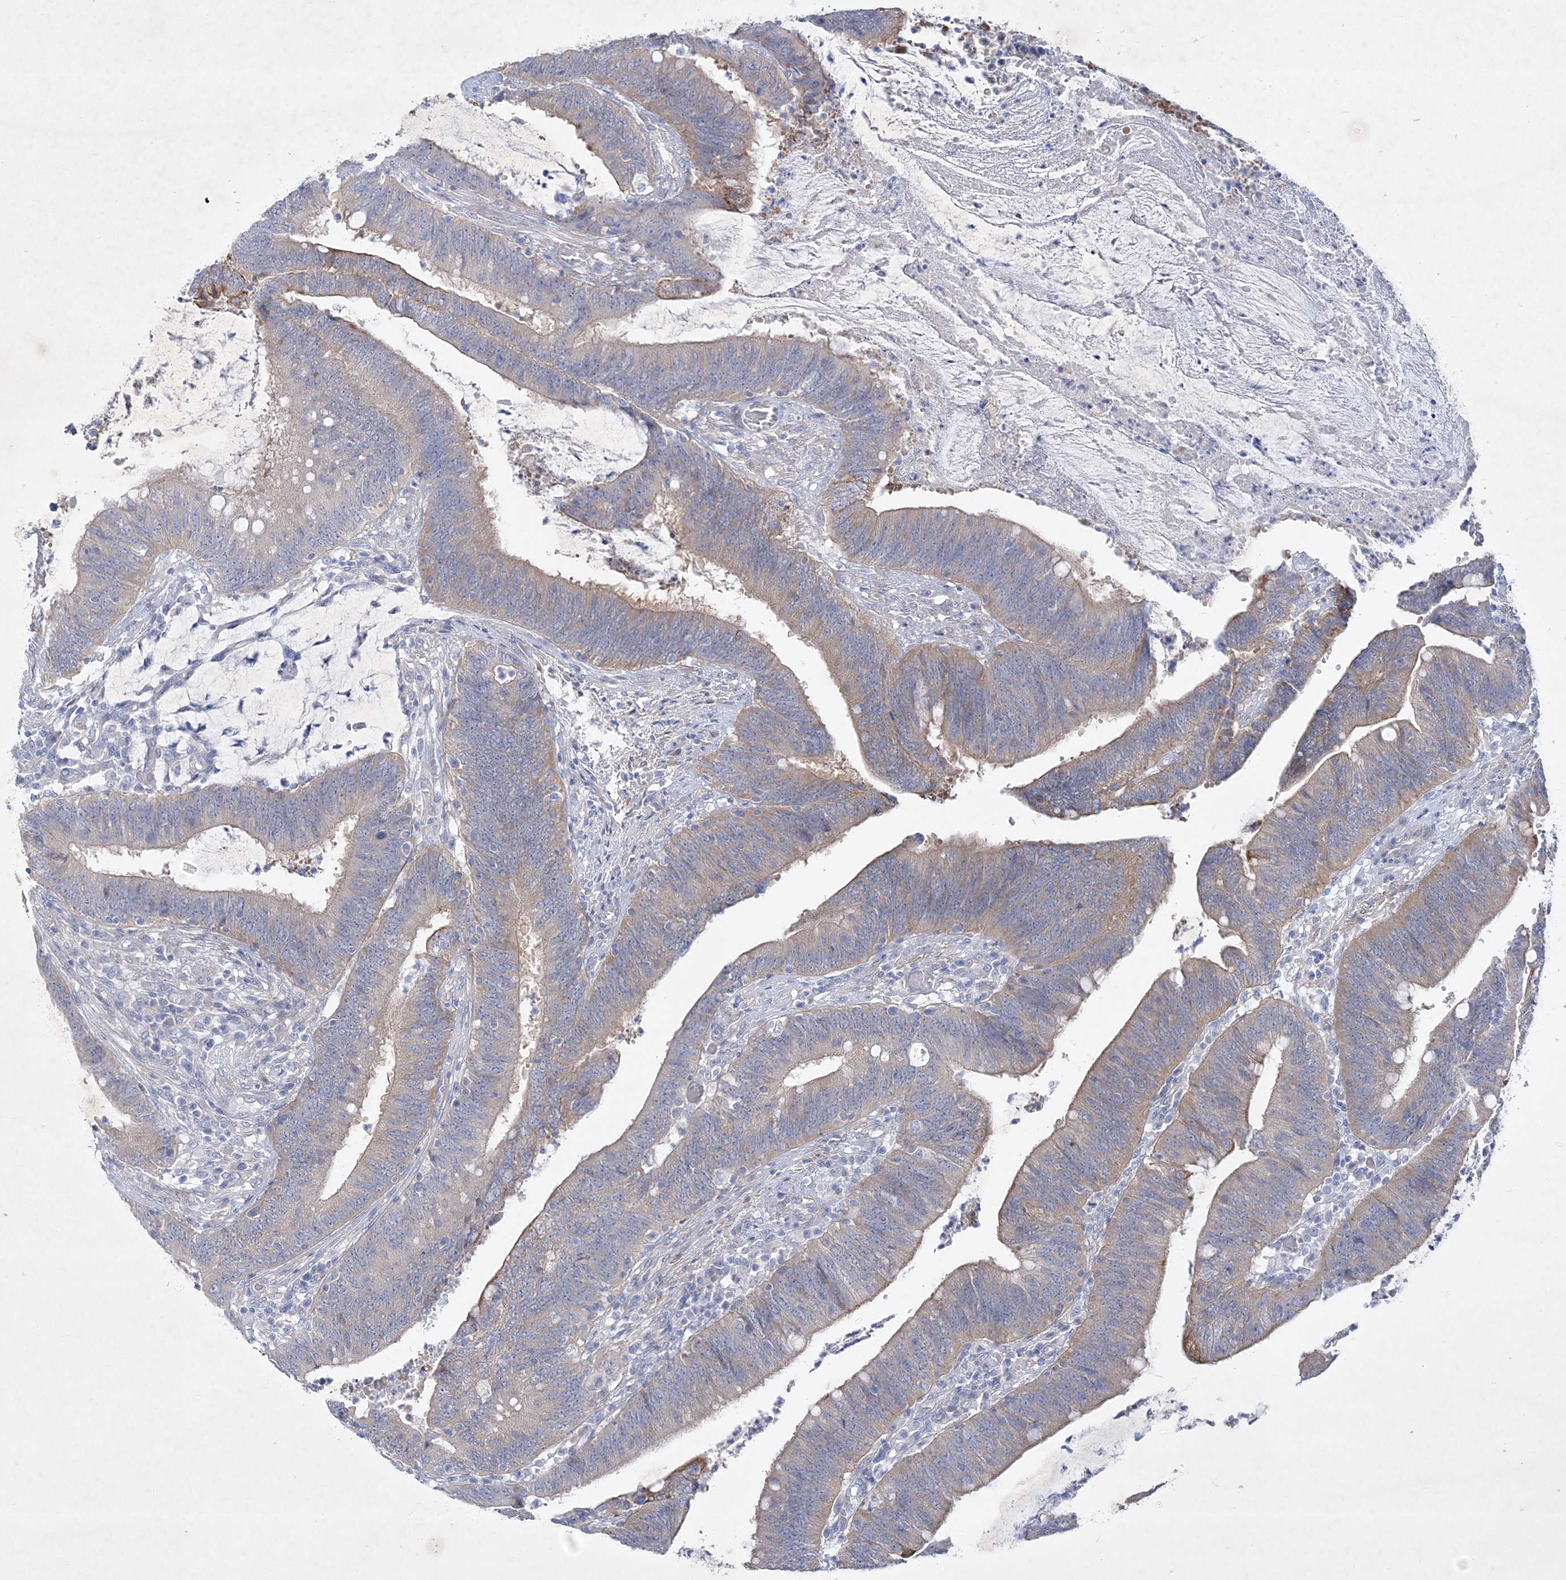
{"staining": {"intensity": "weak", "quantity": "25%-75%", "location": "cytoplasmic/membranous"}, "tissue": "colorectal cancer", "cell_type": "Tumor cells", "image_type": "cancer", "snomed": [{"axis": "morphology", "description": "Adenocarcinoma, NOS"}, {"axis": "topography", "description": "Rectum"}], "caption": "Protein expression analysis of colorectal adenocarcinoma demonstrates weak cytoplasmic/membranous staining in approximately 25%-75% of tumor cells. The staining was performed using DAB to visualize the protein expression in brown, while the nuclei were stained in blue with hematoxylin (Magnification: 20x).", "gene": "FARSB", "patient": {"sex": "female", "age": 66}}